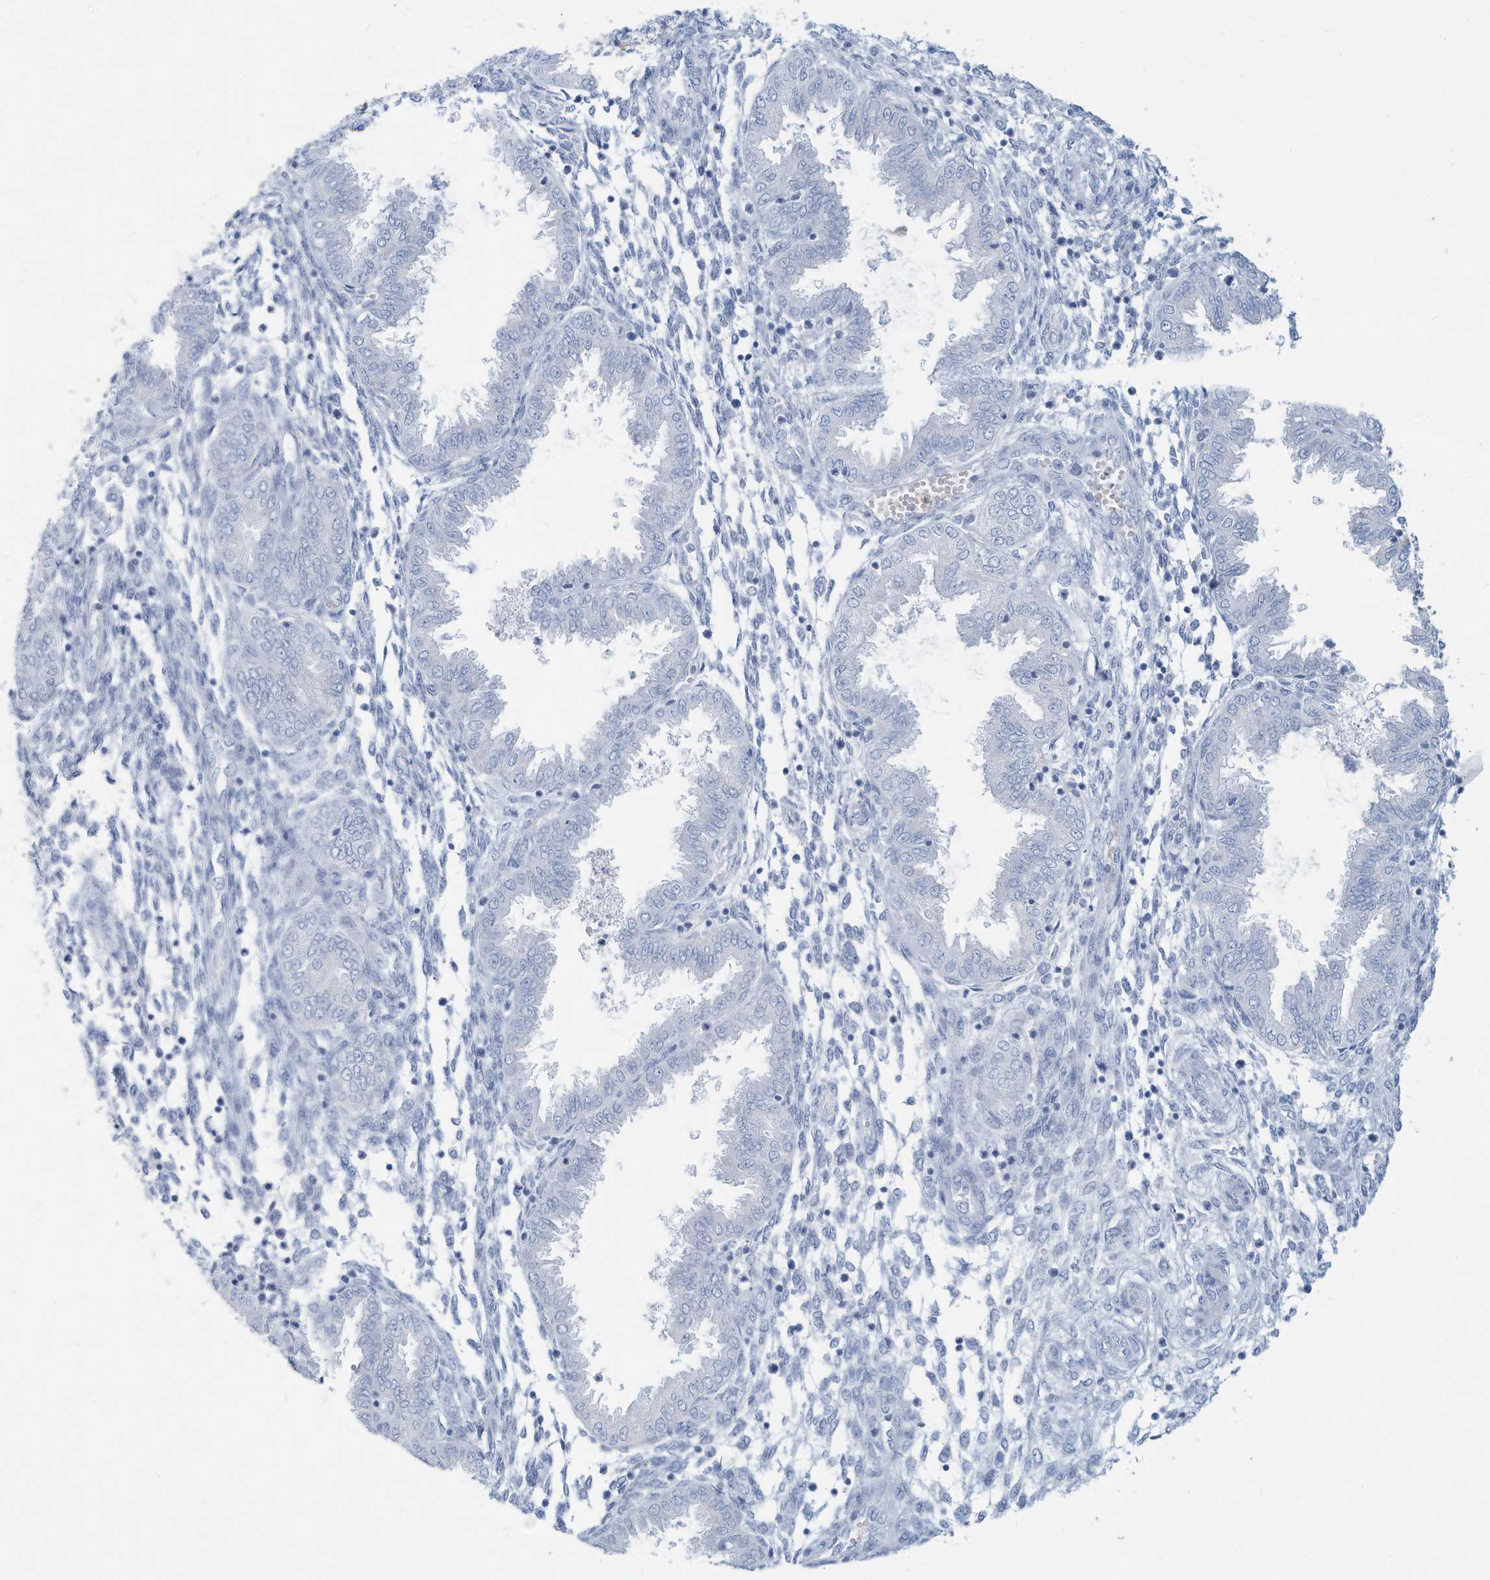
{"staining": {"intensity": "negative", "quantity": "none", "location": "none"}, "tissue": "endometrium", "cell_type": "Cells in endometrial stroma", "image_type": "normal", "snomed": [{"axis": "morphology", "description": "Normal tissue, NOS"}, {"axis": "topography", "description": "Endometrium"}], "caption": "Immunohistochemical staining of unremarkable human endometrium exhibits no significant expression in cells in endometrial stroma. (DAB immunohistochemistry (IHC), high magnification).", "gene": "ERI2", "patient": {"sex": "female", "age": 33}}